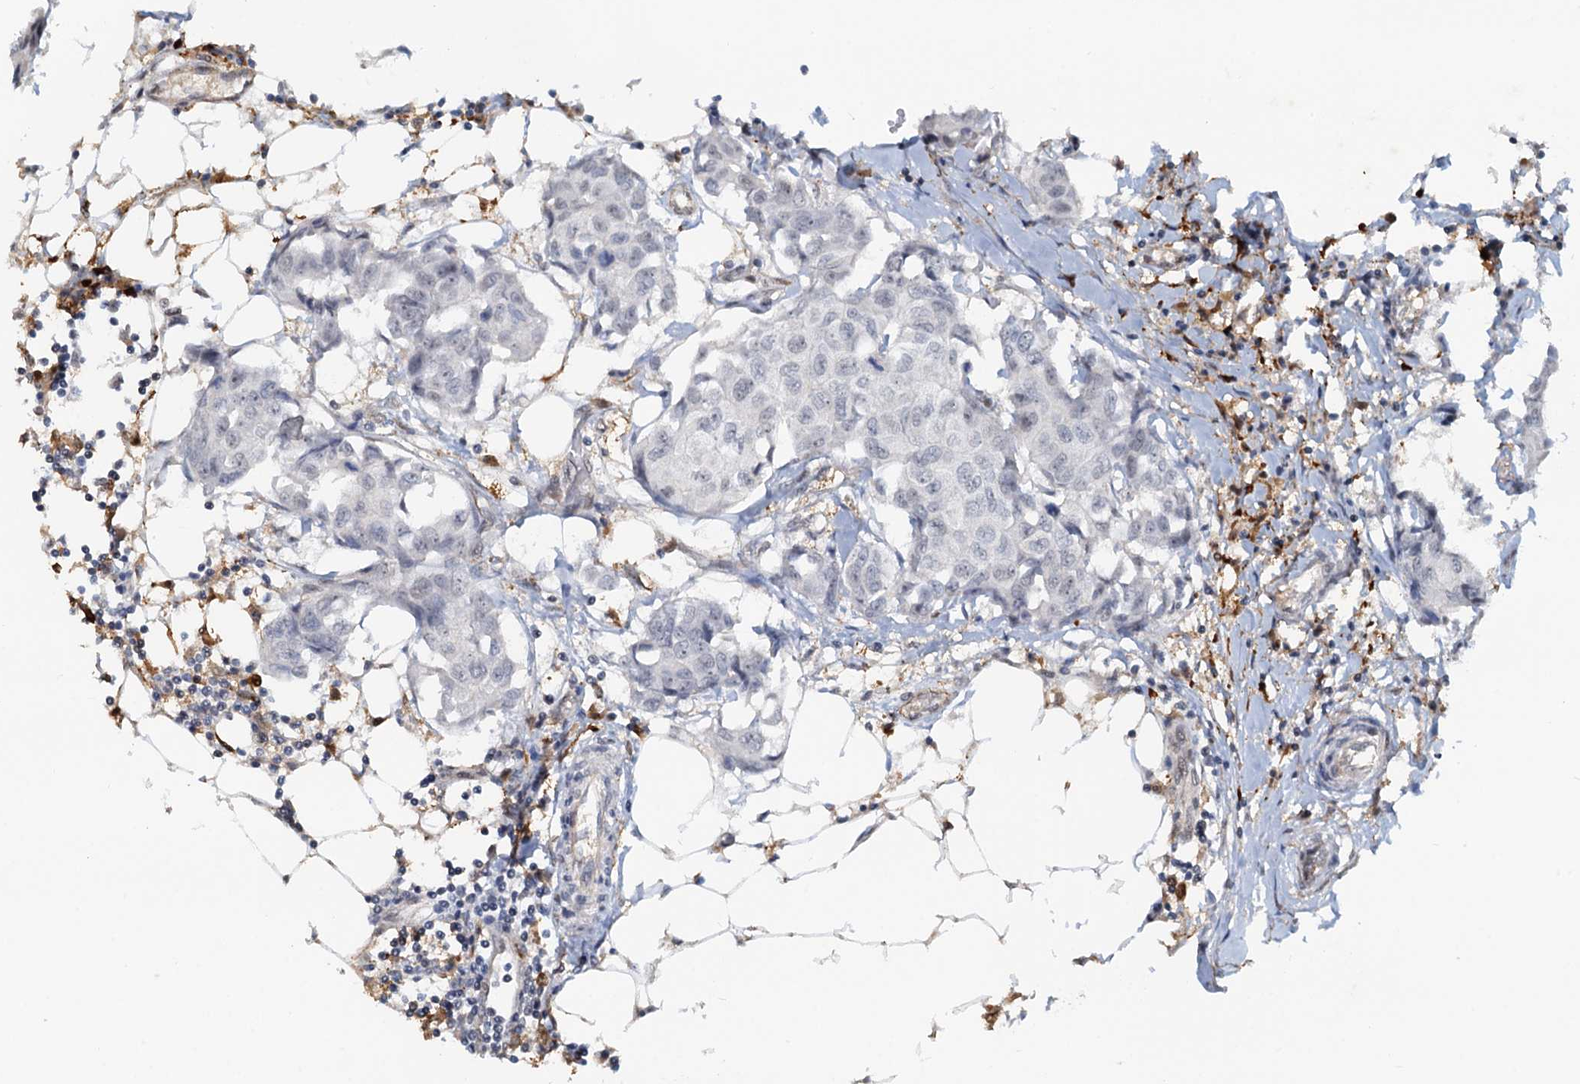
{"staining": {"intensity": "negative", "quantity": "none", "location": "none"}, "tissue": "breast cancer", "cell_type": "Tumor cells", "image_type": "cancer", "snomed": [{"axis": "morphology", "description": "Duct carcinoma"}, {"axis": "topography", "description": "Breast"}], "caption": "Tumor cells show no significant protein expression in breast cancer (invasive ductal carcinoma).", "gene": "SPINDOC", "patient": {"sex": "female", "age": 80}}